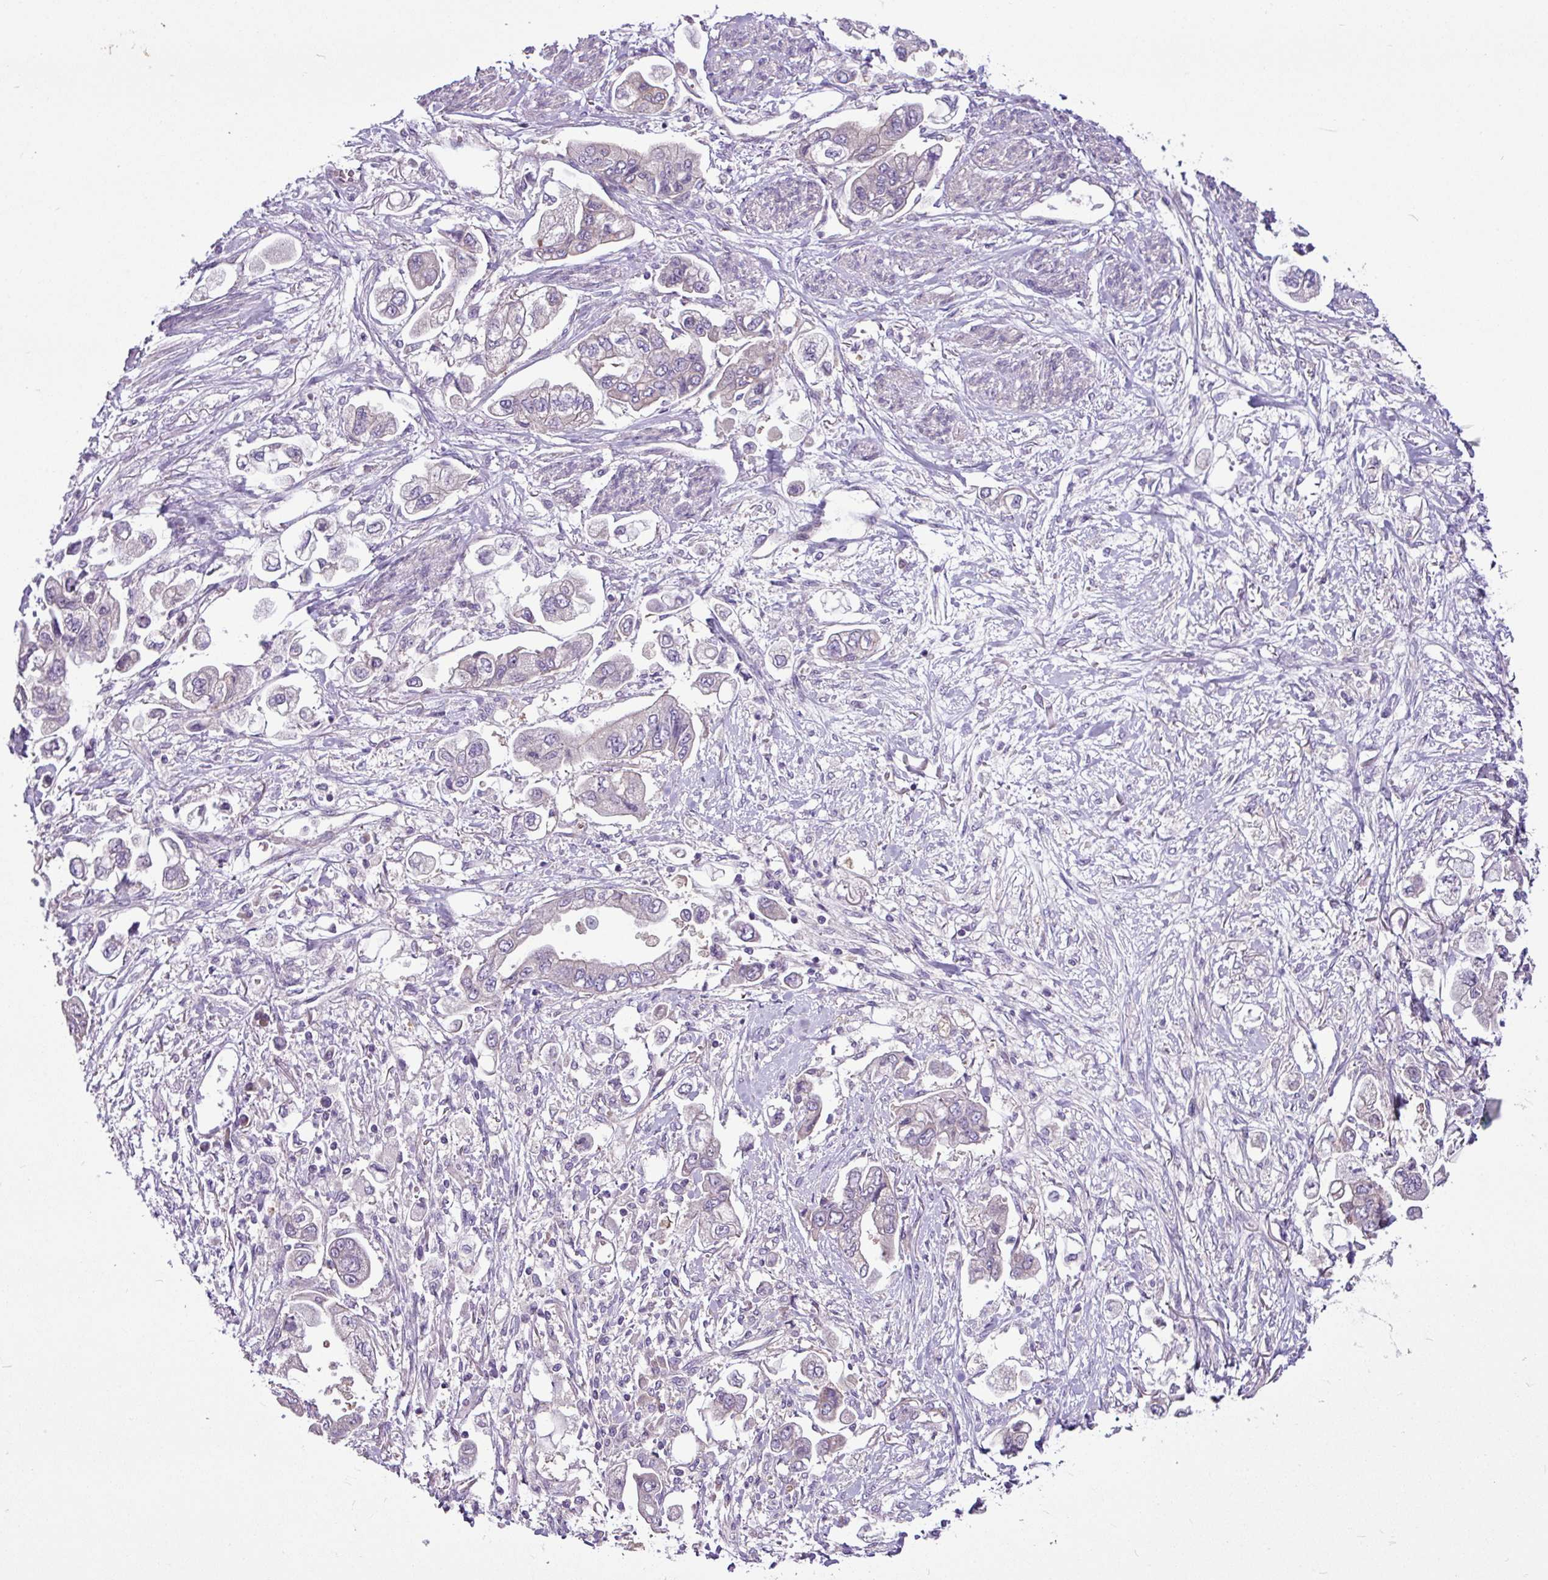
{"staining": {"intensity": "negative", "quantity": "none", "location": "none"}, "tissue": "stomach cancer", "cell_type": "Tumor cells", "image_type": "cancer", "snomed": [{"axis": "morphology", "description": "Adenocarcinoma, NOS"}, {"axis": "topography", "description": "Stomach"}], "caption": "Immunohistochemistry histopathology image of adenocarcinoma (stomach) stained for a protein (brown), which demonstrates no expression in tumor cells.", "gene": "MROH2A", "patient": {"sex": "male", "age": 62}}